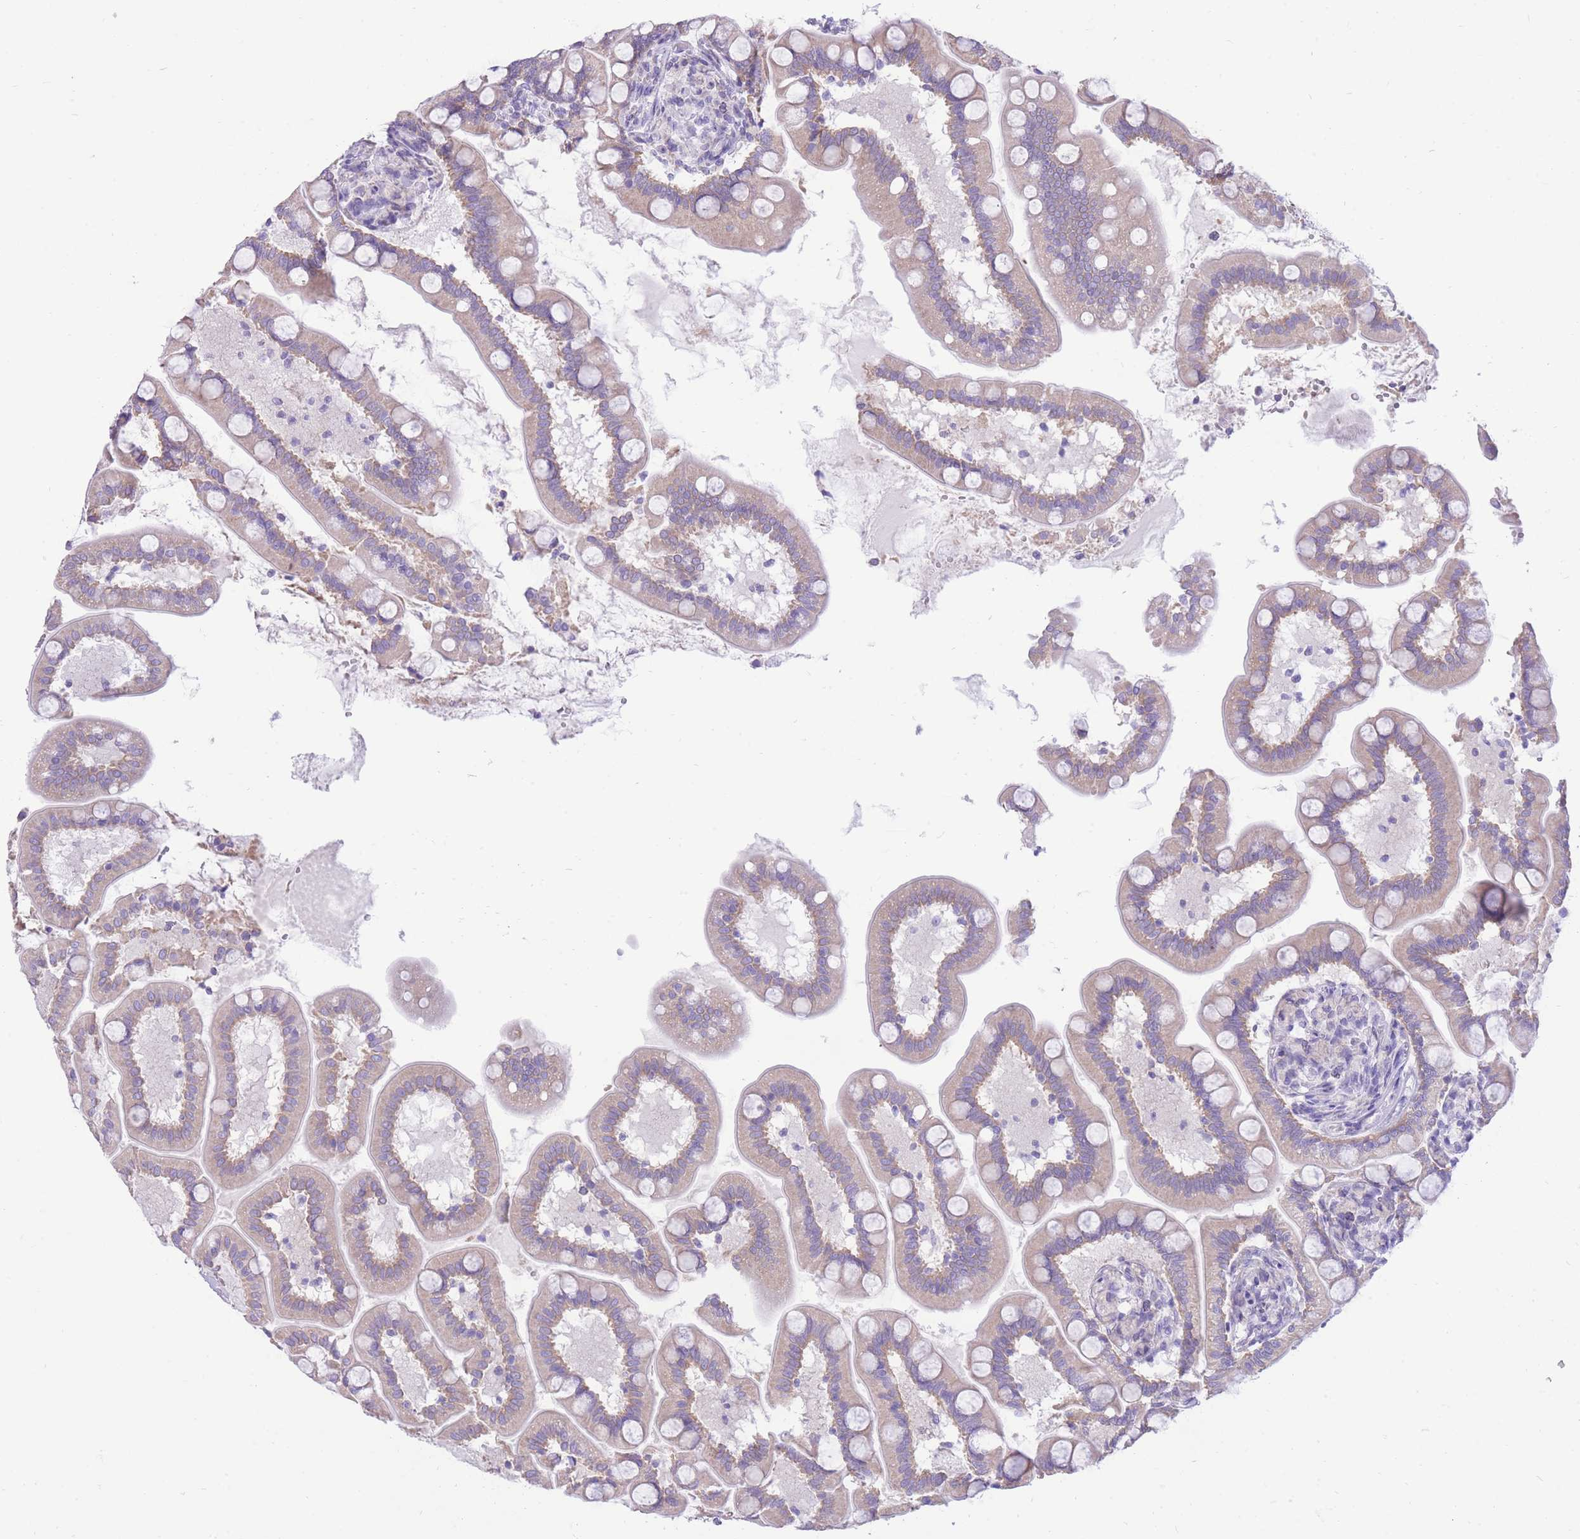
{"staining": {"intensity": "moderate", "quantity": "25%-75%", "location": "cytoplasmic/membranous"}, "tissue": "small intestine", "cell_type": "Glandular cells", "image_type": "normal", "snomed": [{"axis": "morphology", "description": "Normal tissue, NOS"}, {"axis": "topography", "description": "Small intestine"}], "caption": "Immunohistochemistry (DAB) staining of unremarkable human small intestine shows moderate cytoplasmic/membranous protein staining in approximately 25%-75% of glandular cells.", "gene": "SLC4A4", "patient": {"sex": "female", "age": 64}}